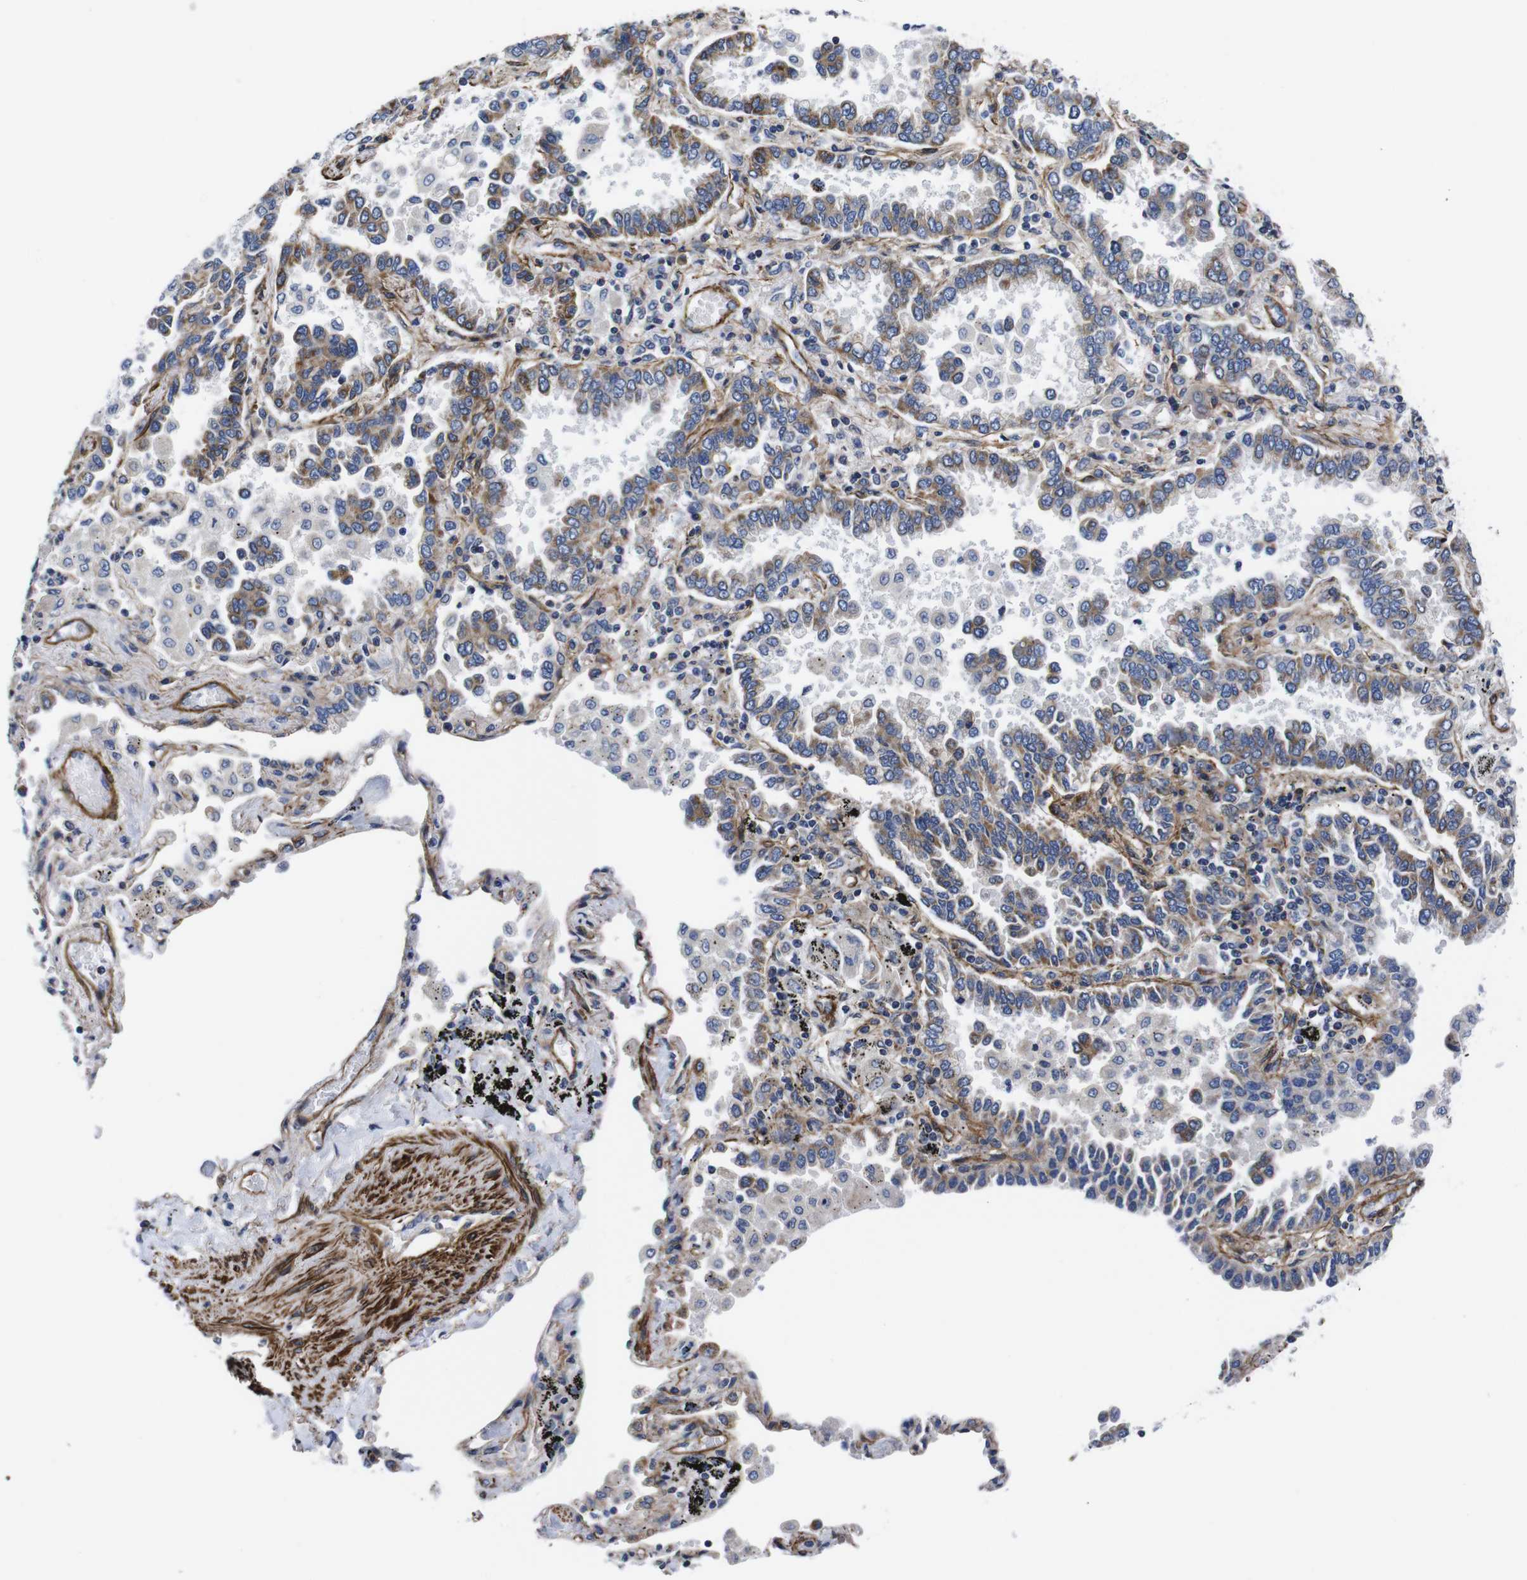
{"staining": {"intensity": "moderate", "quantity": ">75%", "location": "cytoplasmic/membranous"}, "tissue": "lung cancer", "cell_type": "Tumor cells", "image_type": "cancer", "snomed": [{"axis": "morphology", "description": "Normal tissue, NOS"}, {"axis": "morphology", "description": "Adenocarcinoma, NOS"}, {"axis": "topography", "description": "Lung"}], "caption": "Protein staining of adenocarcinoma (lung) tissue exhibits moderate cytoplasmic/membranous expression in about >75% of tumor cells.", "gene": "WNT10A", "patient": {"sex": "male", "age": 59}}